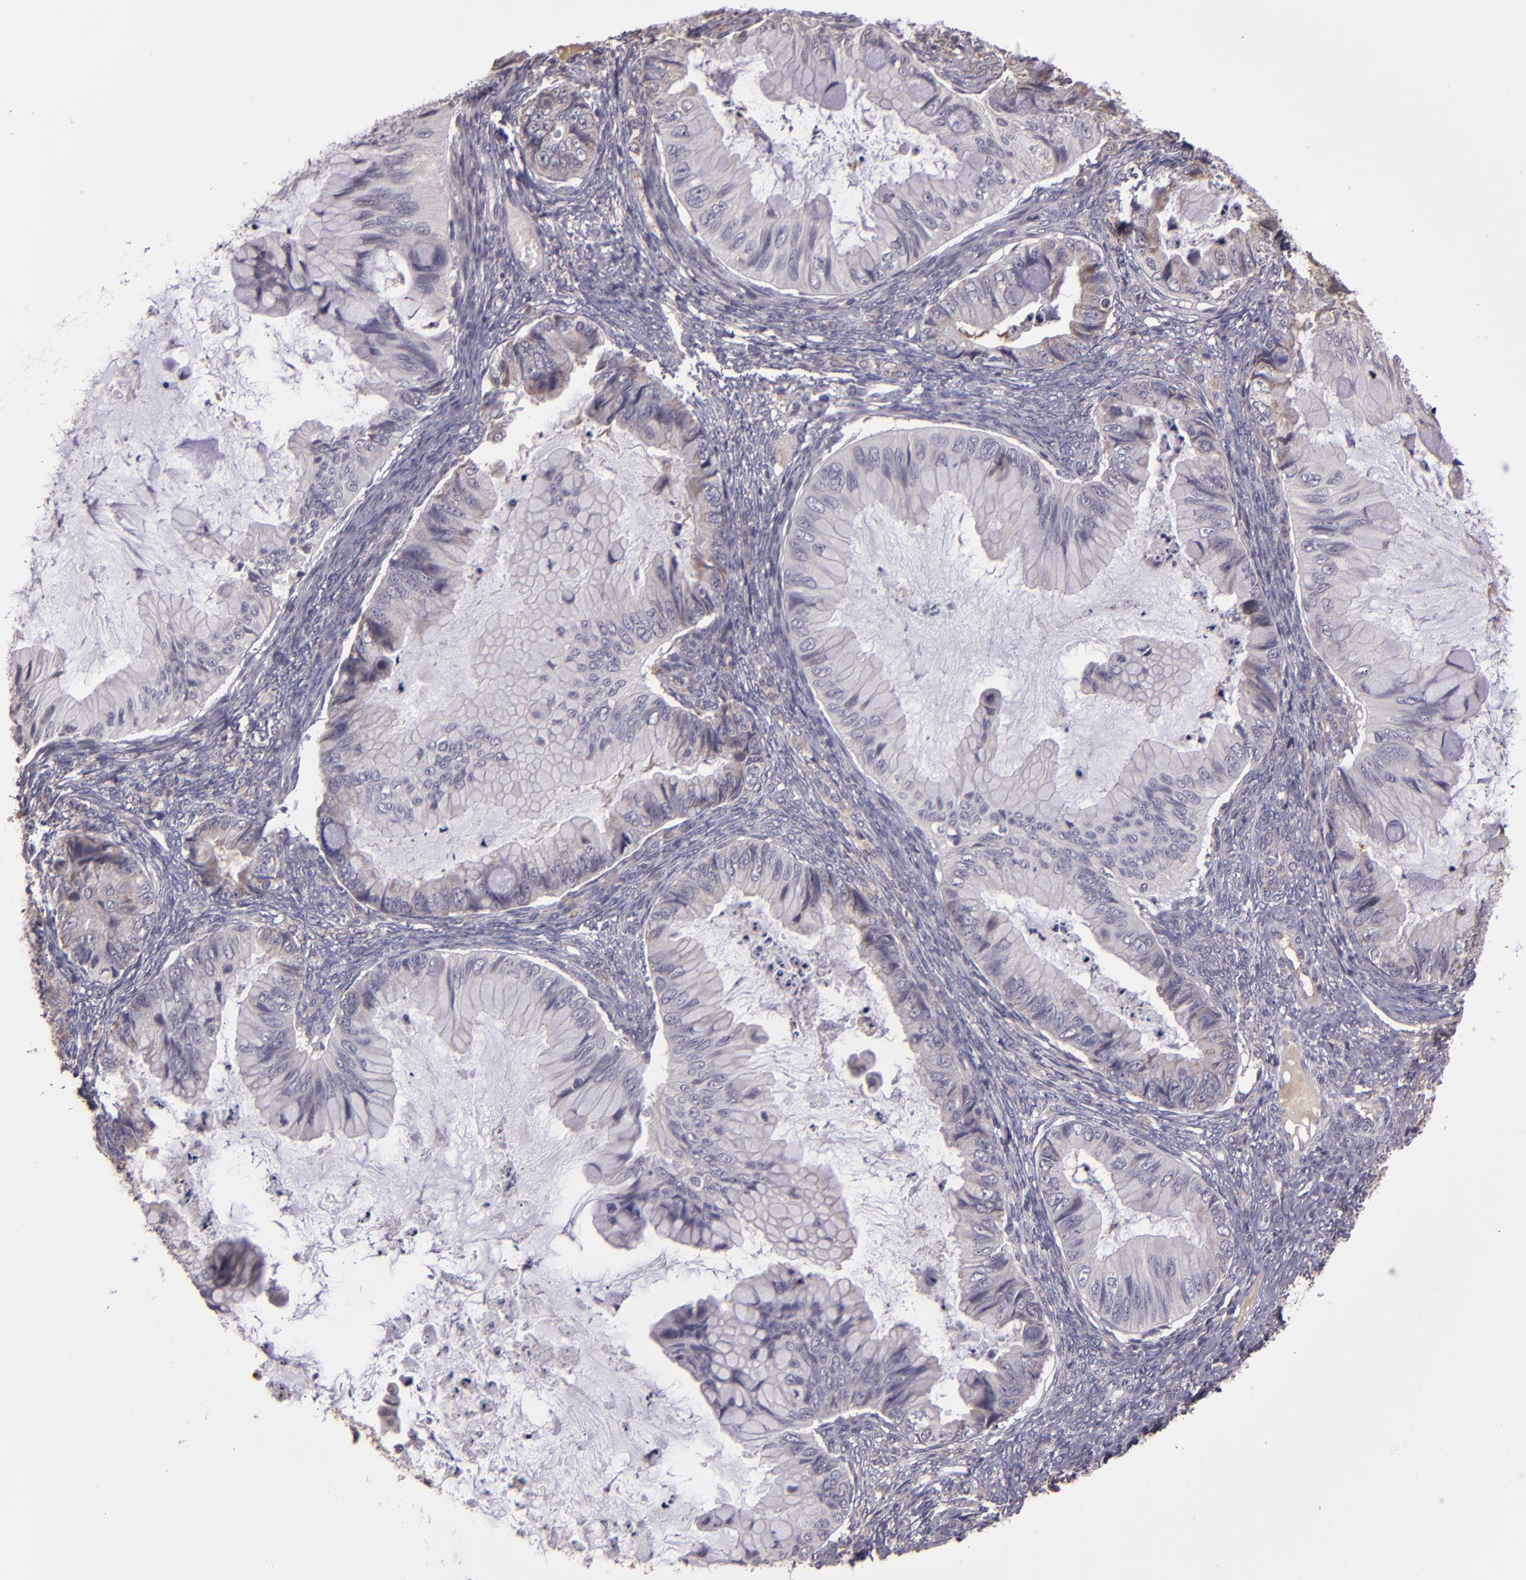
{"staining": {"intensity": "weak", "quantity": "25%-75%", "location": "cytoplasmic/membranous"}, "tissue": "ovarian cancer", "cell_type": "Tumor cells", "image_type": "cancer", "snomed": [{"axis": "morphology", "description": "Cystadenocarcinoma, mucinous, NOS"}, {"axis": "topography", "description": "Ovary"}], "caption": "Protein analysis of ovarian mucinous cystadenocarcinoma tissue exhibits weak cytoplasmic/membranous positivity in about 25%-75% of tumor cells.", "gene": "ABL1", "patient": {"sex": "female", "age": 36}}